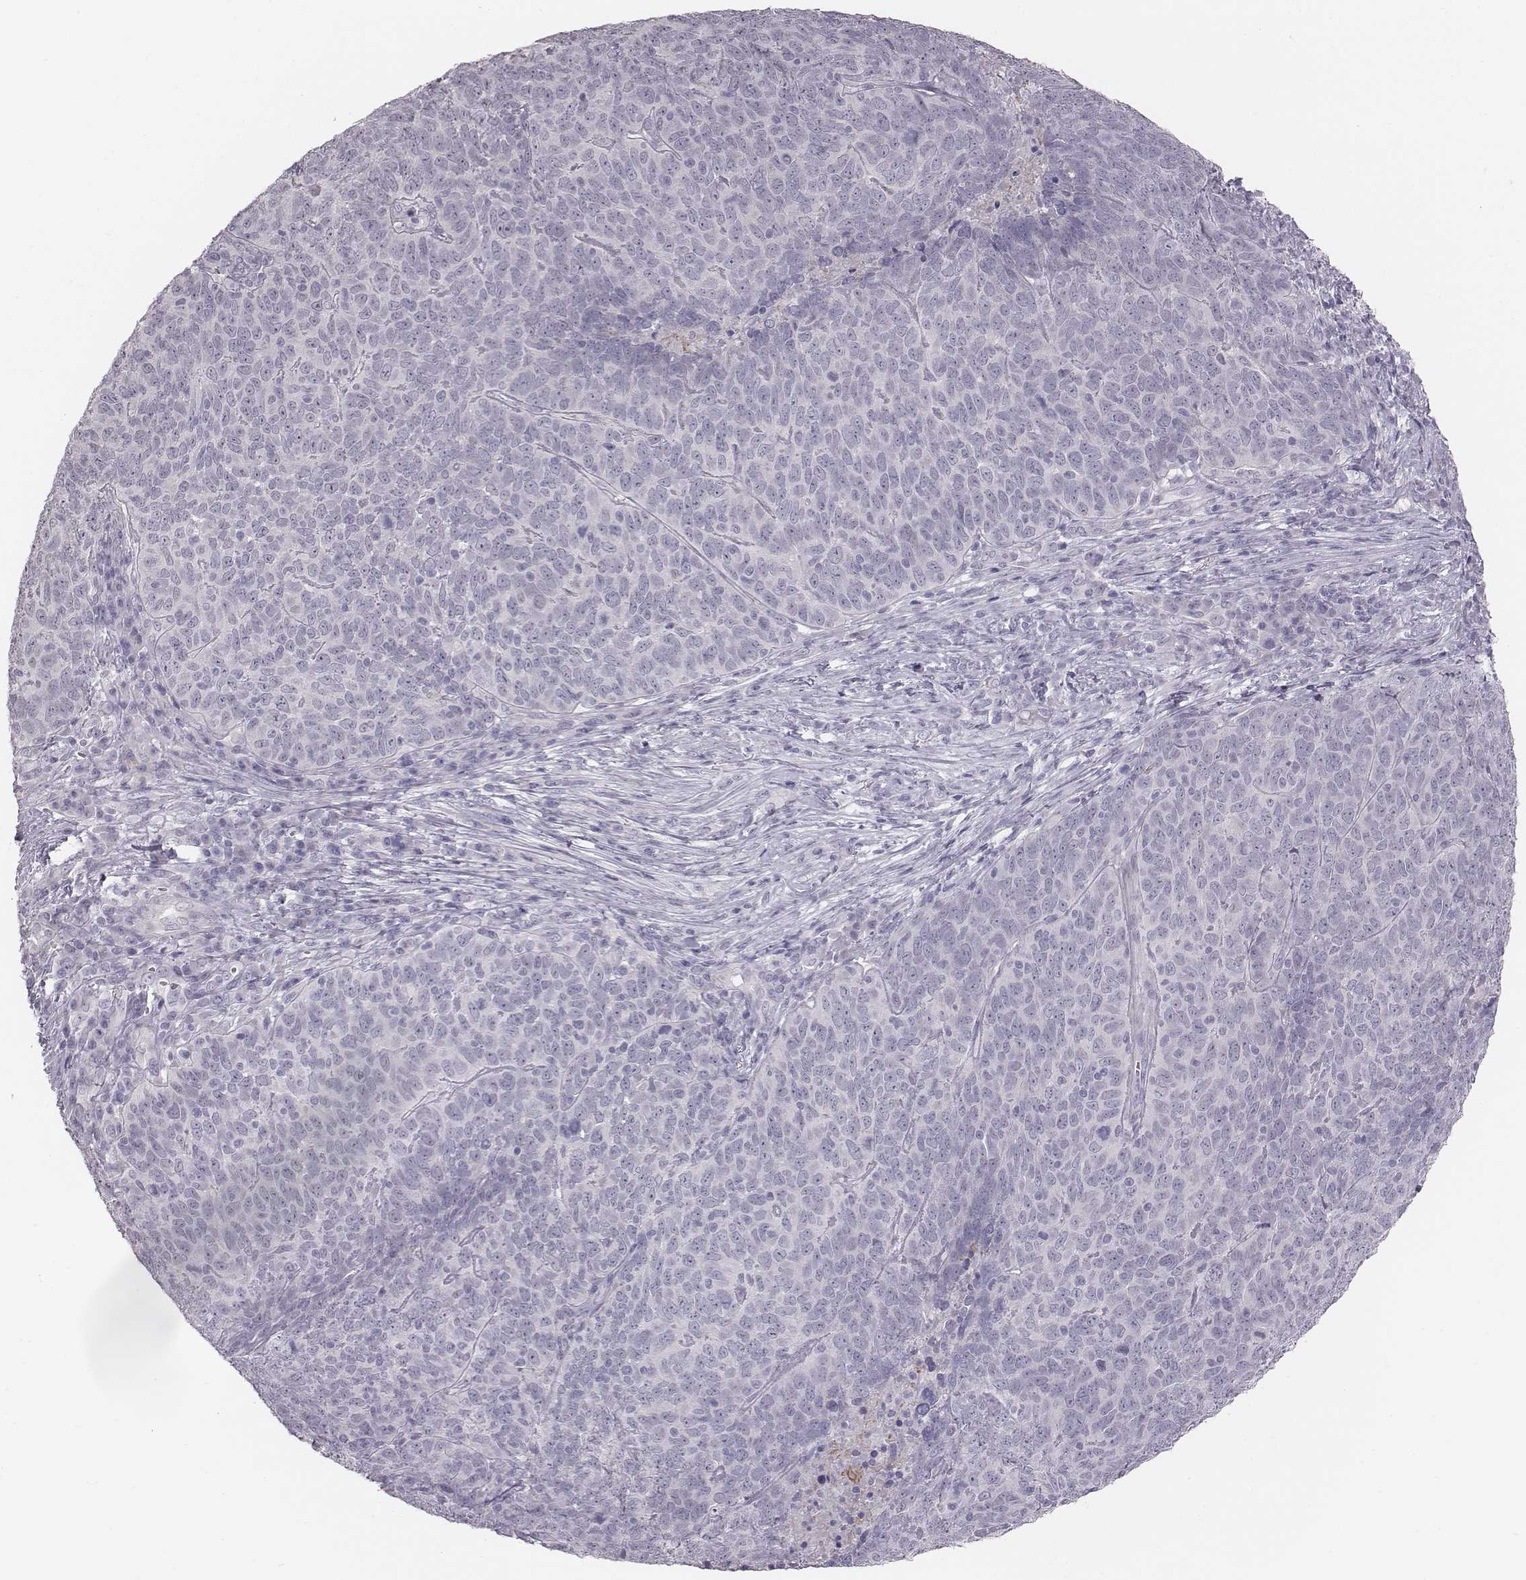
{"staining": {"intensity": "negative", "quantity": "none", "location": "none"}, "tissue": "skin cancer", "cell_type": "Tumor cells", "image_type": "cancer", "snomed": [{"axis": "morphology", "description": "Squamous cell carcinoma, NOS"}, {"axis": "topography", "description": "Skin"}, {"axis": "topography", "description": "Anal"}], "caption": "This micrograph is of skin cancer stained with immunohistochemistry (IHC) to label a protein in brown with the nuclei are counter-stained blue. There is no positivity in tumor cells.", "gene": "CACNG4", "patient": {"sex": "female", "age": 51}}